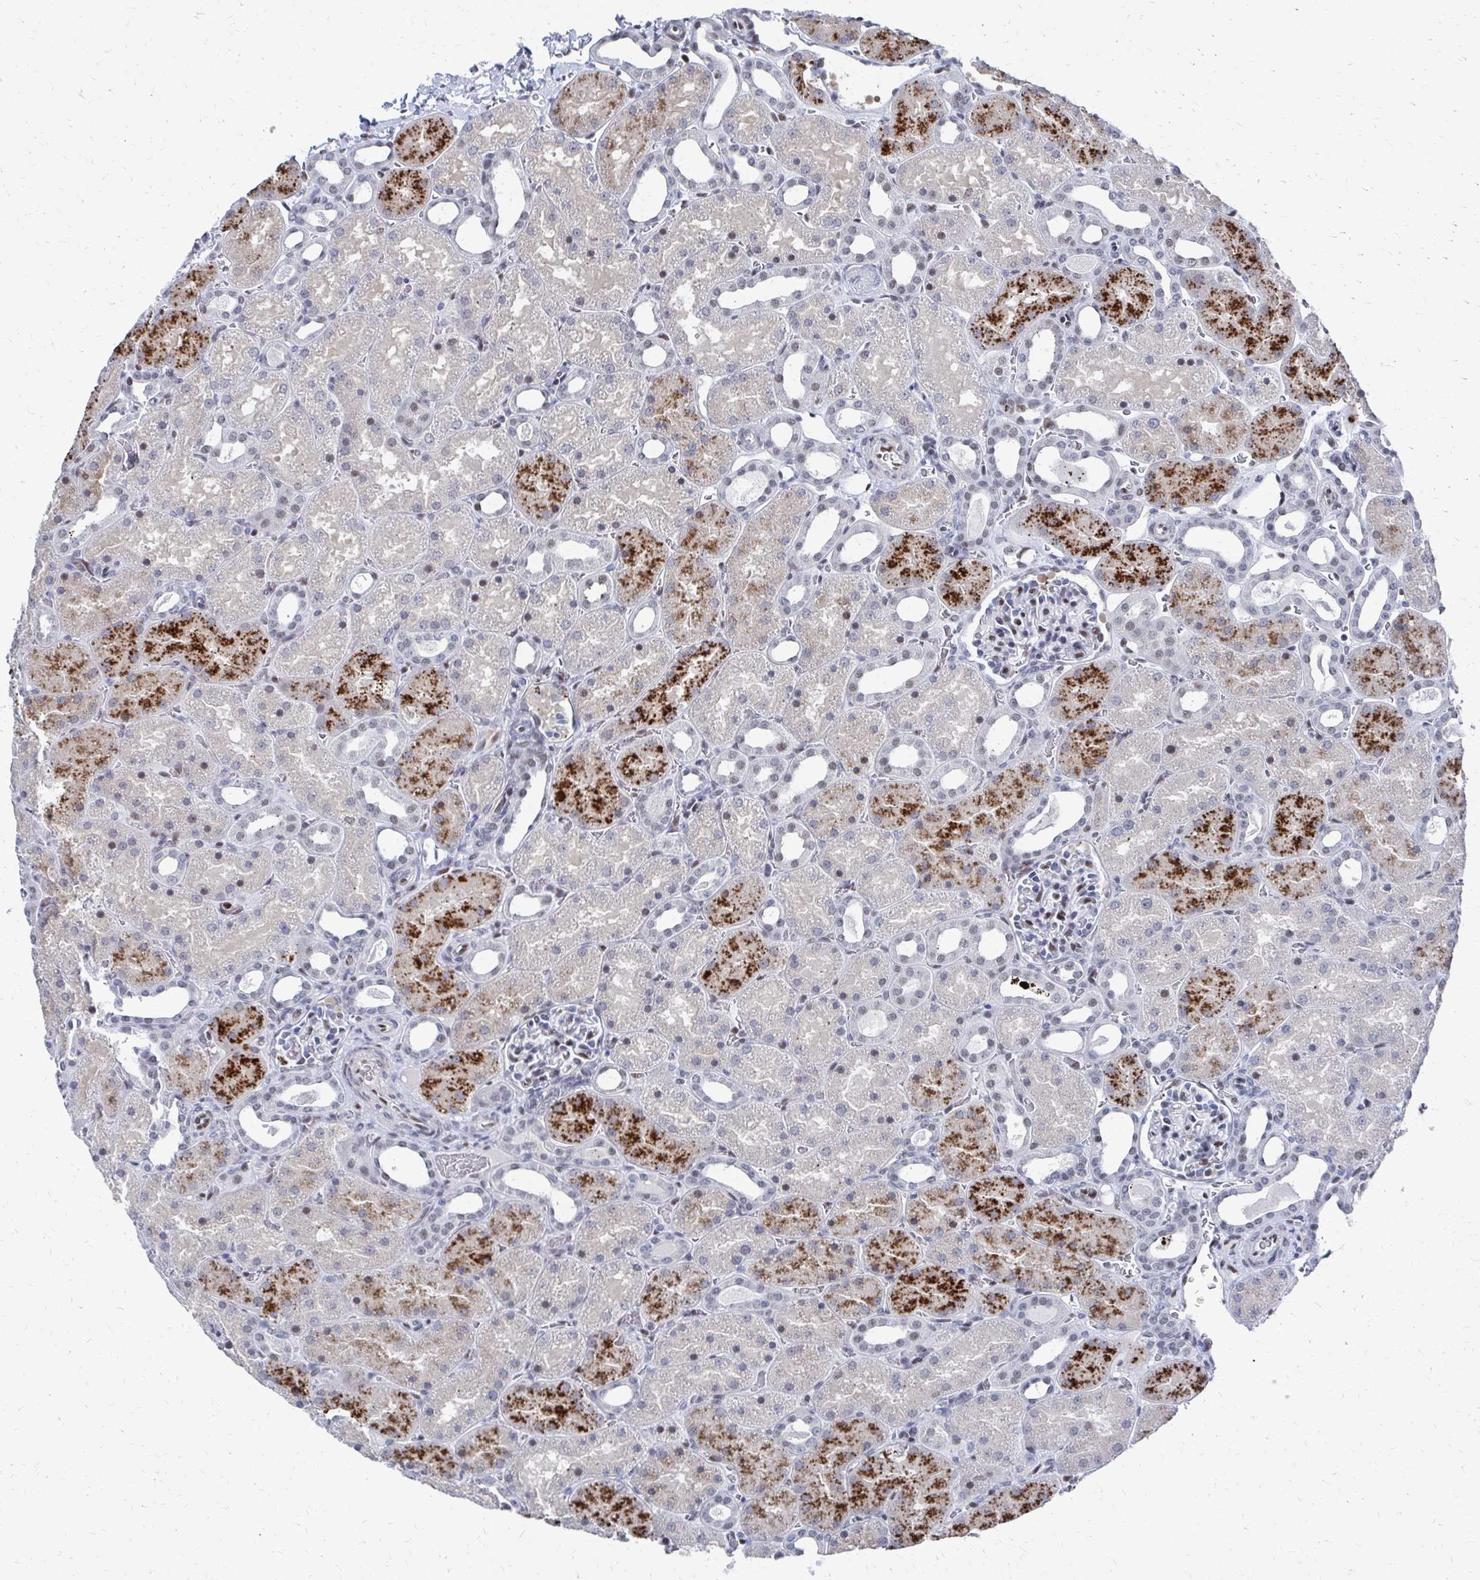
{"staining": {"intensity": "weak", "quantity": "<25%", "location": "nuclear"}, "tissue": "kidney", "cell_type": "Cells in glomeruli", "image_type": "normal", "snomed": [{"axis": "morphology", "description": "Normal tissue, NOS"}, {"axis": "topography", "description": "Kidney"}], "caption": "Immunohistochemical staining of normal kidney demonstrates no significant expression in cells in glomeruli.", "gene": "CDIN1", "patient": {"sex": "male", "age": 2}}